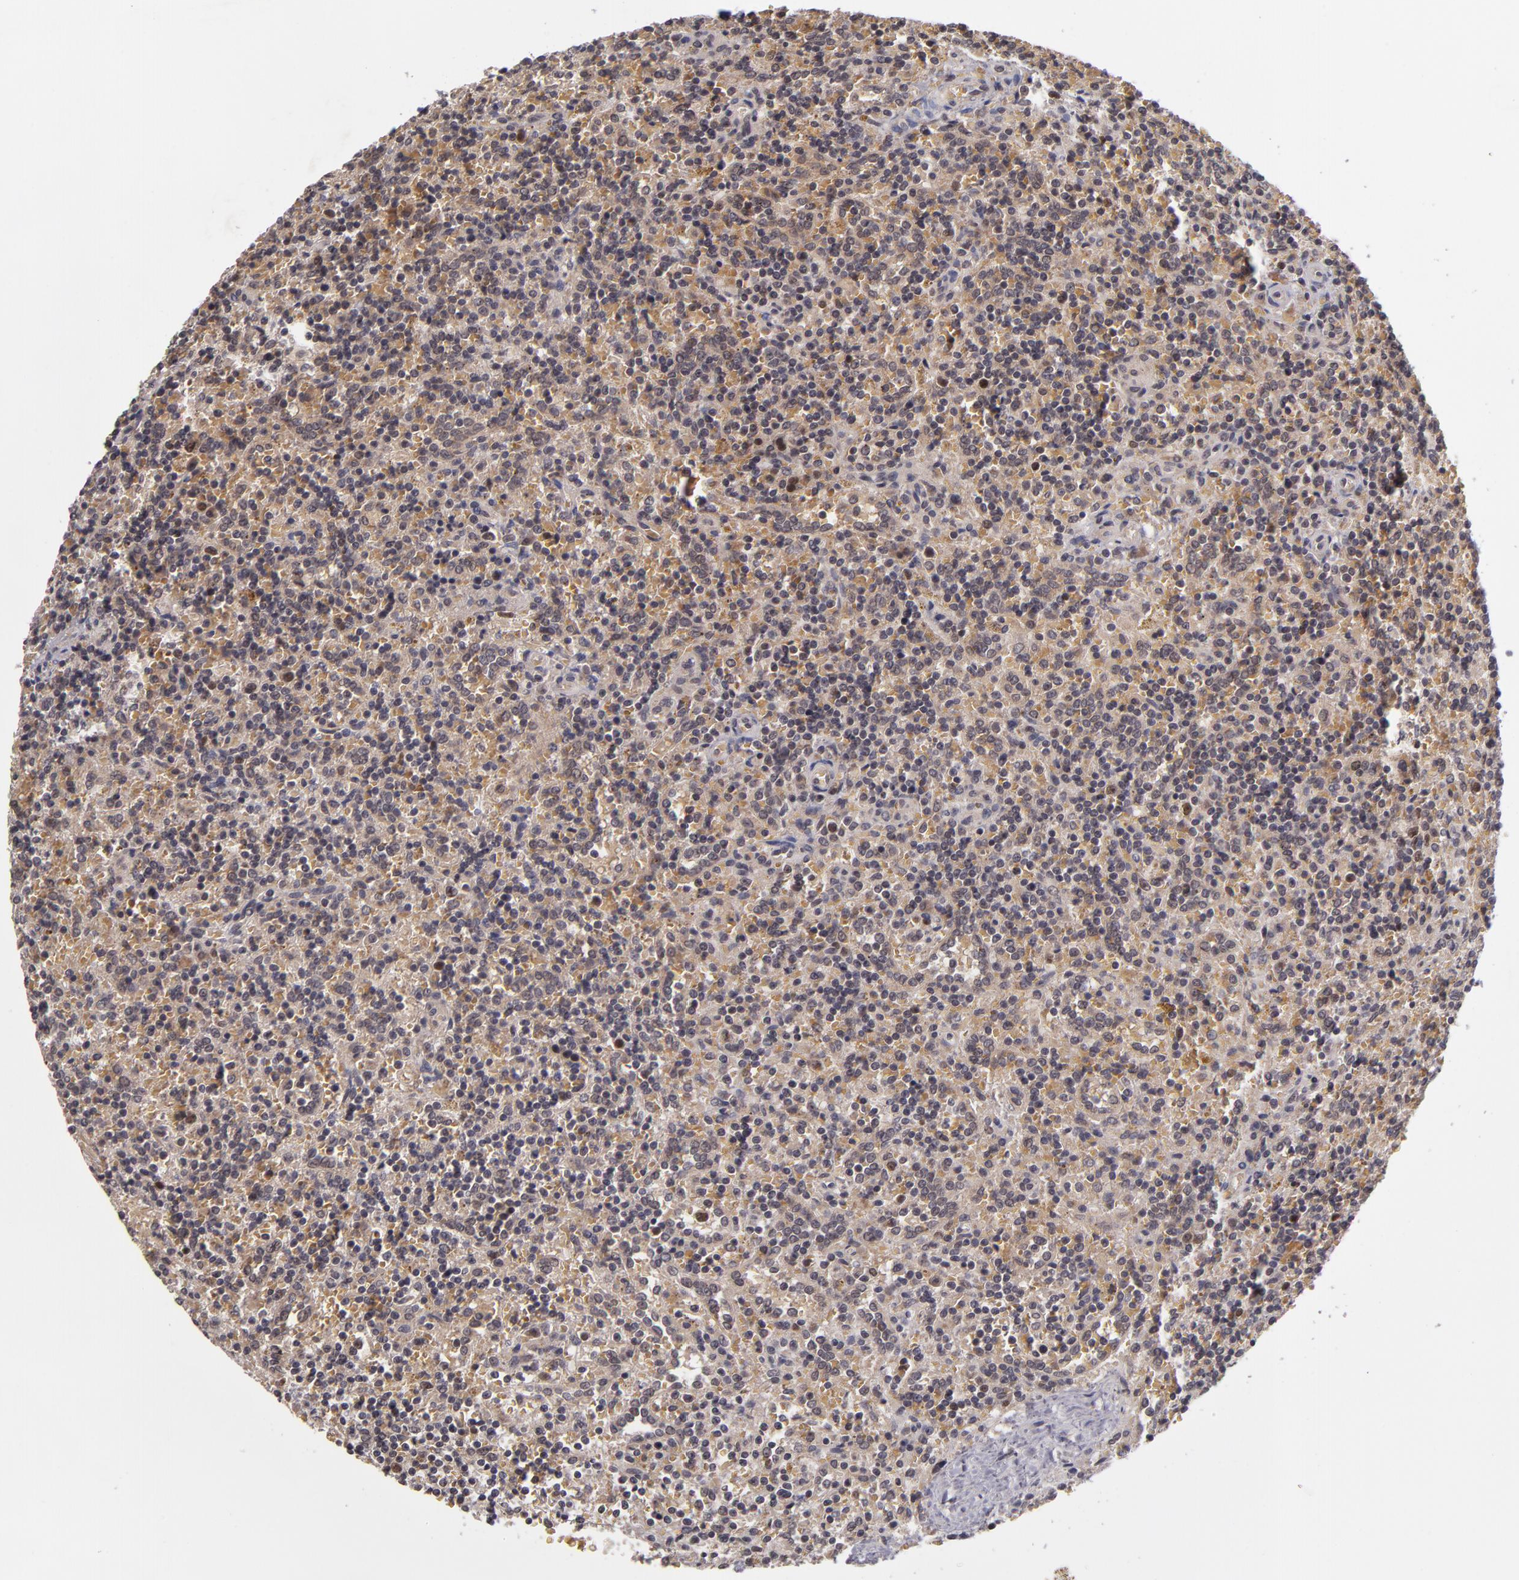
{"staining": {"intensity": "strong", "quantity": "<25%", "location": "nuclear"}, "tissue": "lymphoma", "cell_type": "Tumor cells", "image_type": "cancer", "snomed": [{"axis": "morphology", "description": "Malignant lymphoma, non-Hodgkin's type, Low grade"}, {"axis": "topography", "description": "Spleen"}], "caption": "Strong nuclear expression is seen in approximately <25% of tumor cells in malignant lymphoma, non-Hodgkin's type (low-grade).", "gene": "CDC7", "patient": {"sex": "male", "age": 67}}